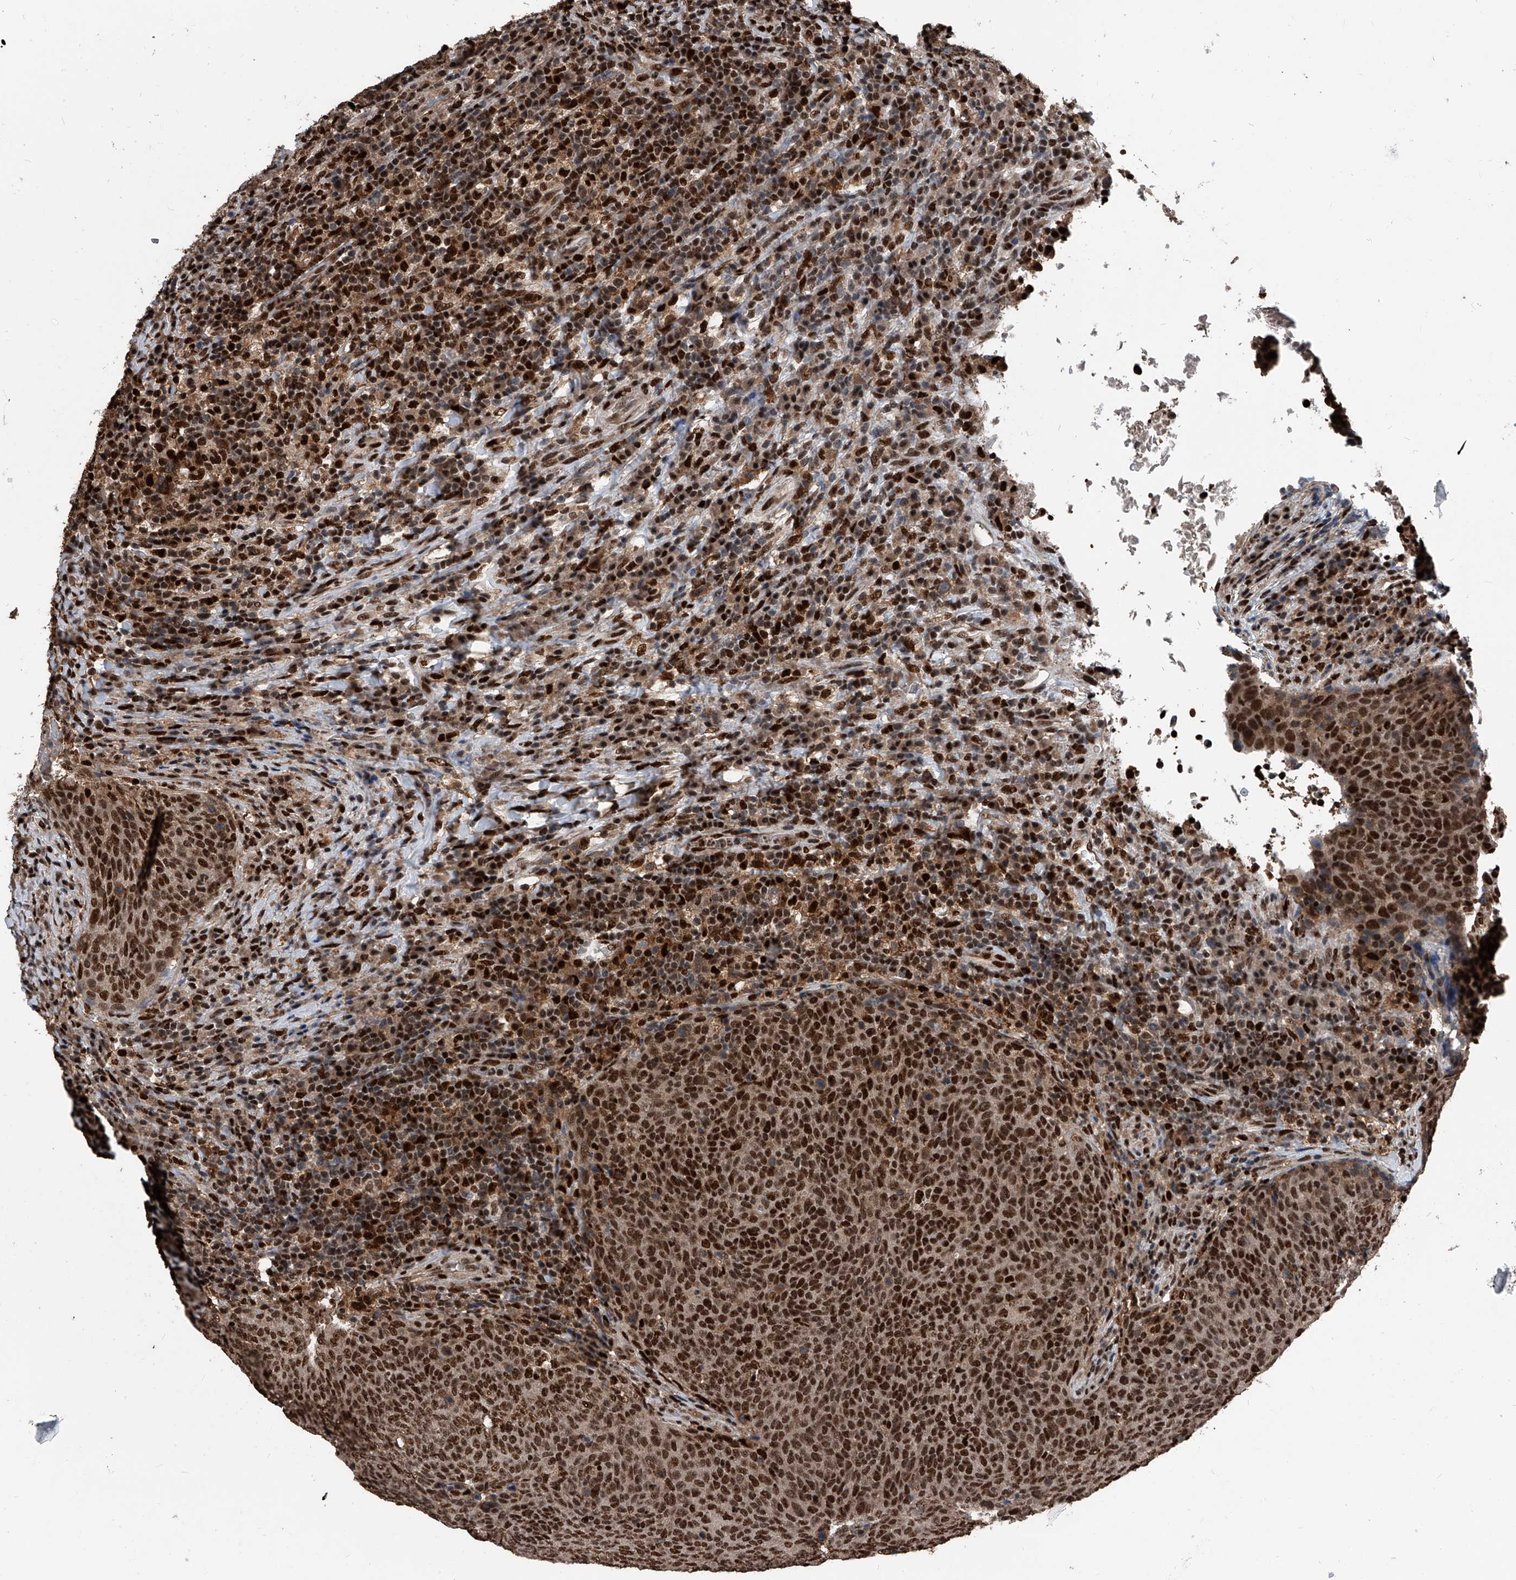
{"staining": {"intensity": "strong", "quantity": ">75%", "location": "nuclear"}, "tissue": "head and neck cancer", "cell_type": "Tumor cells", "image_type": "cancer", "snomed": [{"axis": "morphology", "description": "Squamous cell carcinoma, NOS"}, {"axis": "morphology", "description": "Squamous cell carcinoma, metastatic, NOS"}, {"axis": "topography", "description": "Lymph node"}, {"axis": "topography", "description": "Head-Neck"}], "caption": "Brown immunohistochemical staining in human head and neck cancer displays strong nuclear staining in about >75% of tumor cells.", "gene": "FKBP5", "patient": {"sex": "male", "age": 62}}